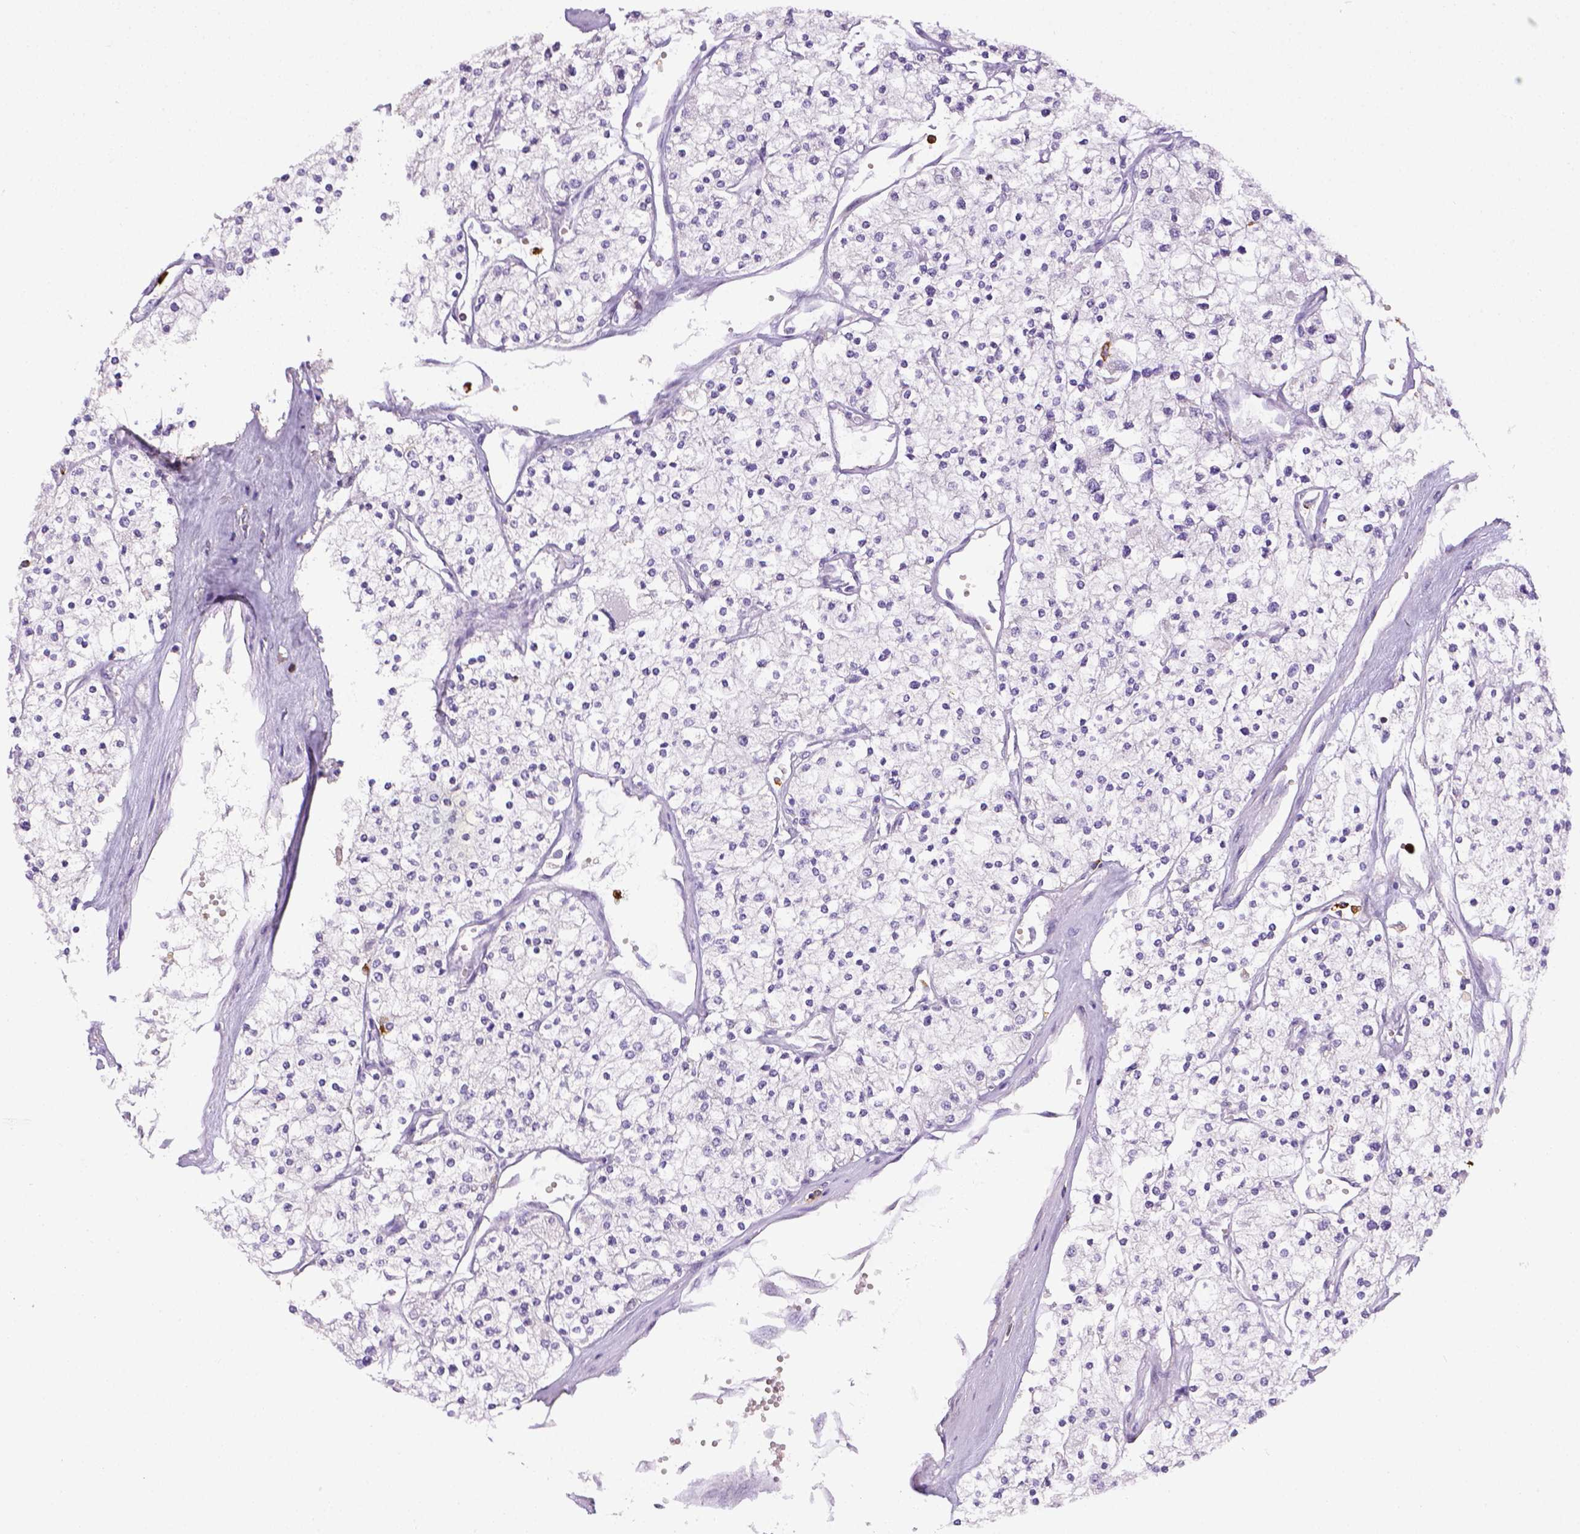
{"staining": {"intensity": "negative", "quantity": "none", "location": "none"}, "tissue": "renal cancer", "cell_type": "Tumor cells", "image_type": "cancer", "snomed": [{"axis": "morphology", "description": "Adenocarcinoma, NOS"}, {"axis": "topography", "description": "Kidney"}], "caption": "This is a histopathology image of immunohistochemistry (IHC) staining of renal cancer (adenocarcinoma), which shows no staining in tumor cells. (DAB immunohistochemistry (IHC) visualized using brightfield microscopy, high magnification).", "gene": "ITGAM", "patient": {"sex": "male", "age": 80}}